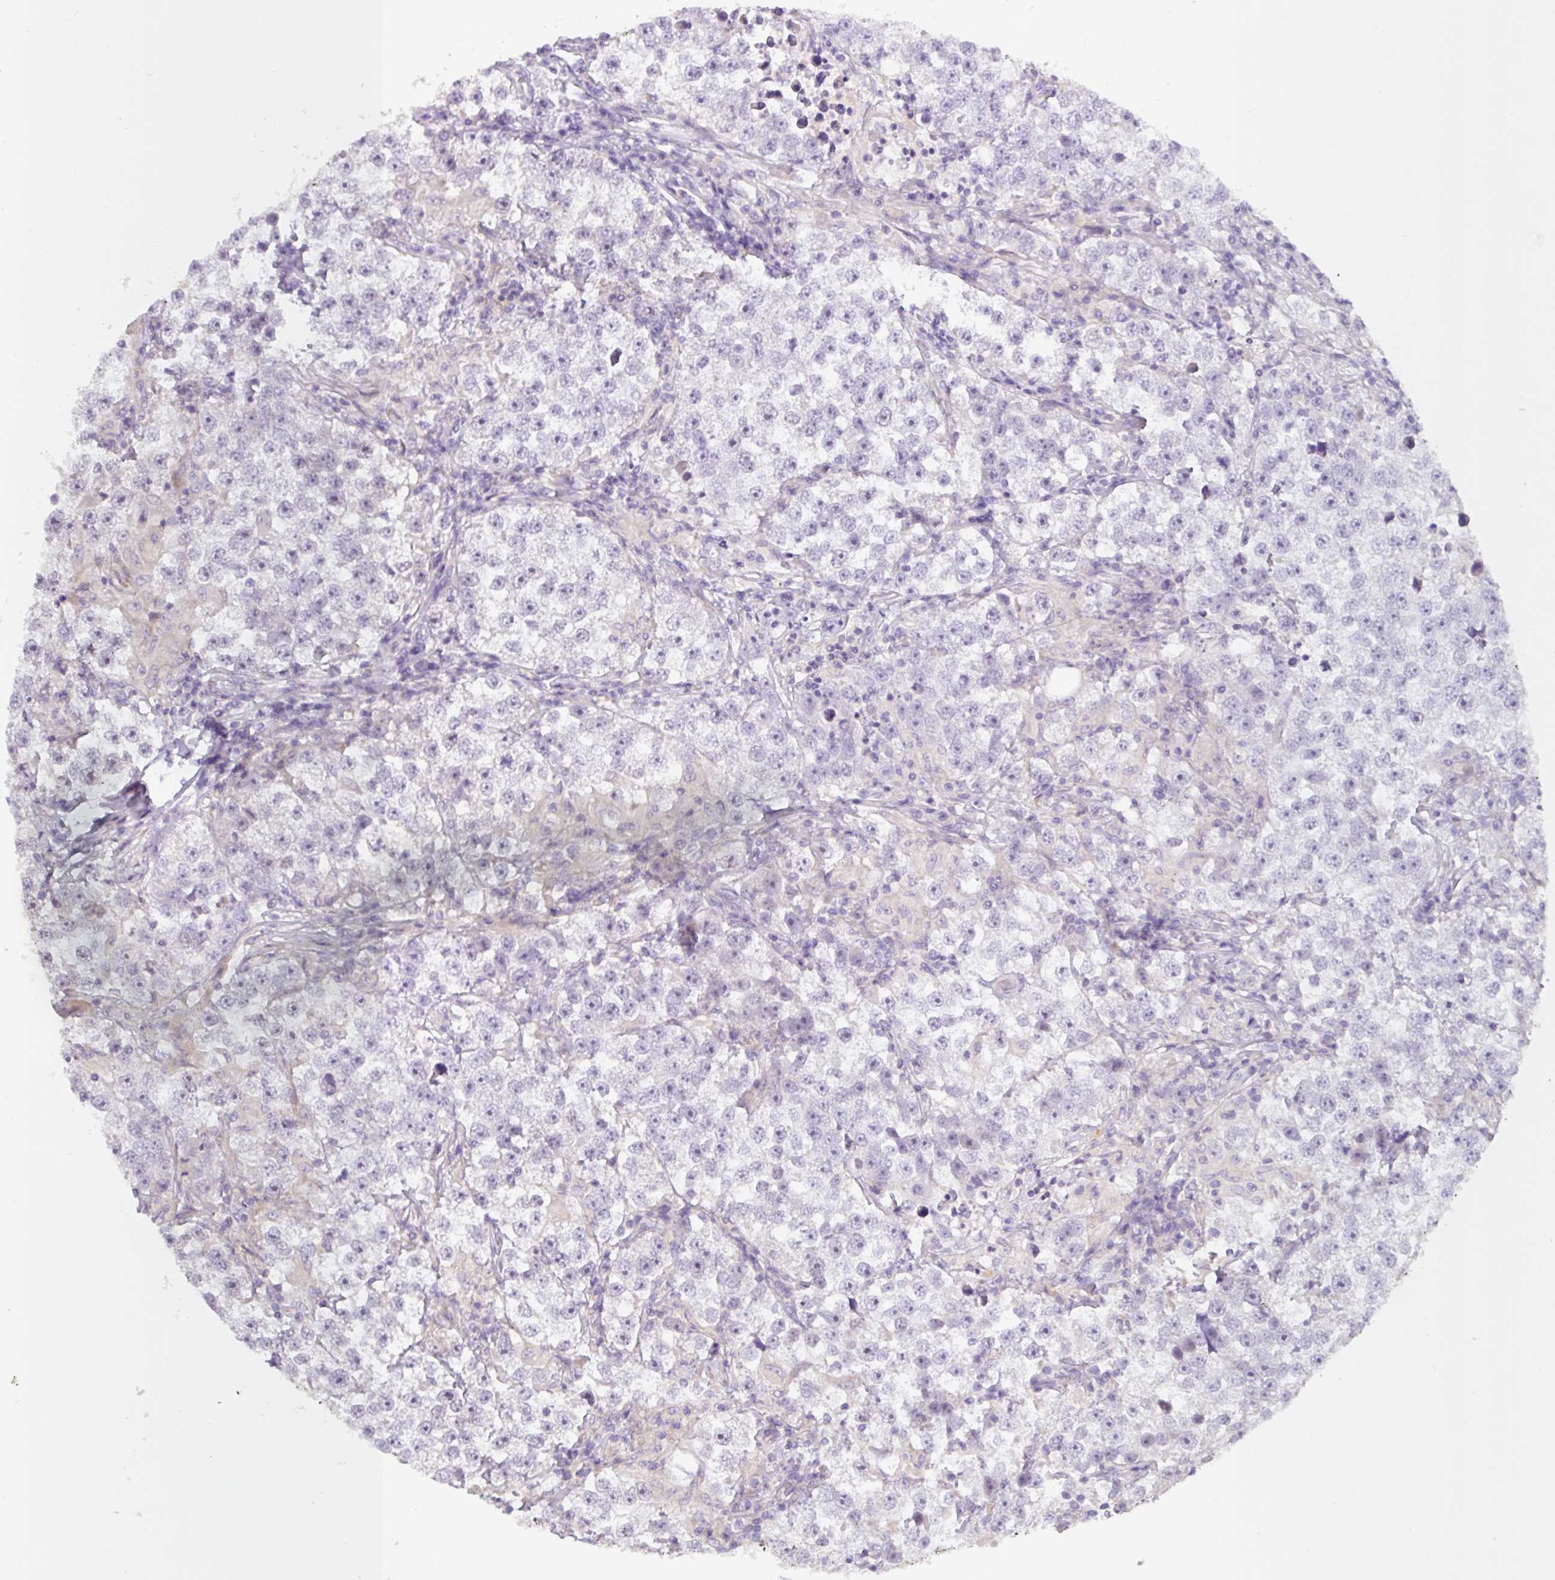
{"staining": {"intensity": "negative", "quantity": "none", "location": "none"}, "tissue": "testis cancer", "cell_type": "Tumor cells", "image_type": "cancer", "snomed": [{"axis": "morphology", "description": "Seminoma, NOS"}, {"axis": "topography", "description": "Testis"}], "caption": "Histopathology image shows no protein staining in tumor cells of seminoma (testis) tissue.", "gene": "SFTPB", "patient": {"sex": "male", "age": 46}}